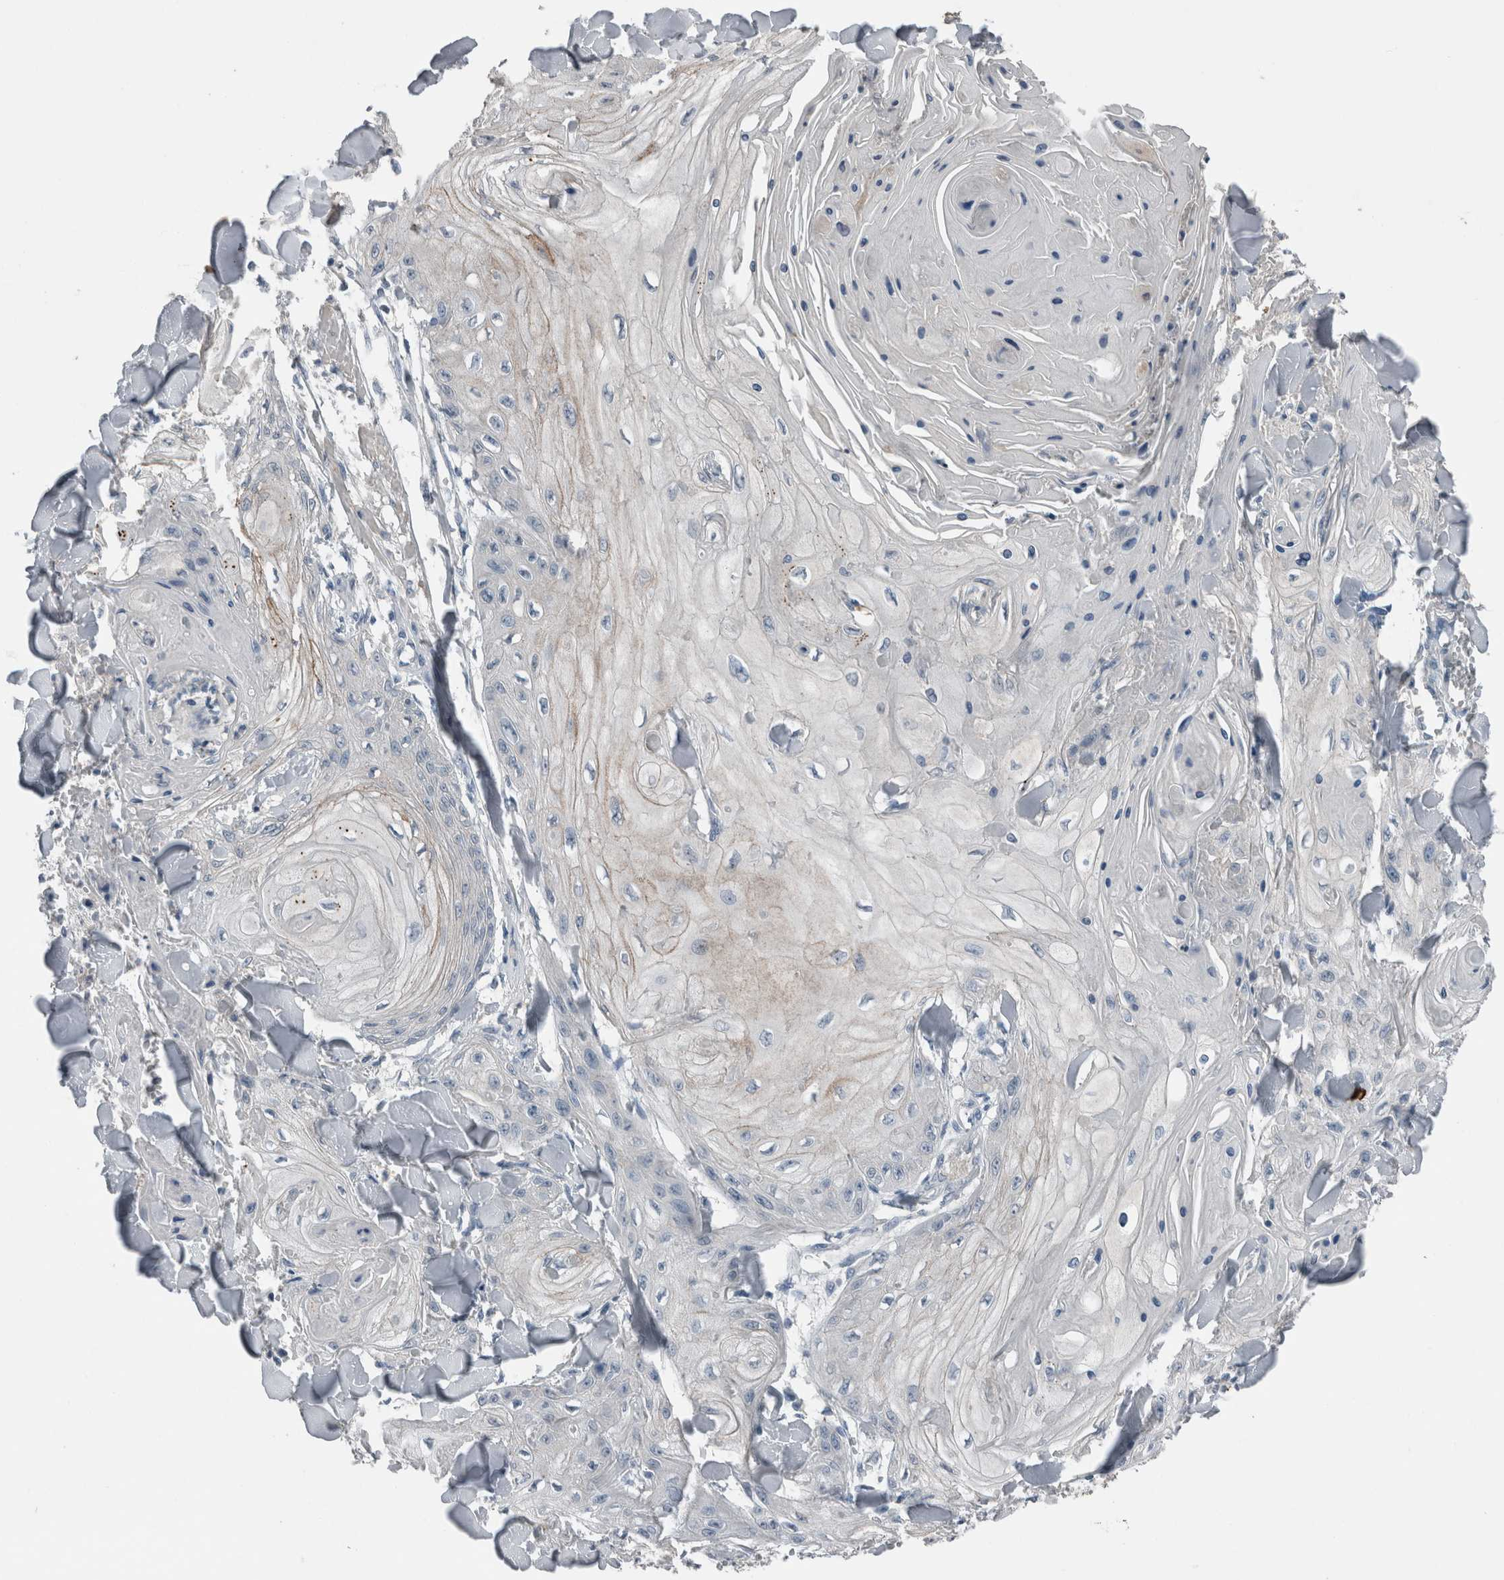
{"staining": {"intensity": "negative", "quantity": "none", "location": "none"}, "tissue": "skin cancer", "cell_type": "Tumor cells", "image_type": "cancer", "snomed": [{"axis": "morphology", "description": "Squamous cell carcinoma, NOS"}, {"axis": "topography", "description": "Skin"}], "caption": "Immunohistochemistry (IHC) micrograph of human skin cancer stained for a protein (brown), which reveals no expression in tumor cells.", "gene": "CRNN", "patient": {"sex": "male", "age": 74}}